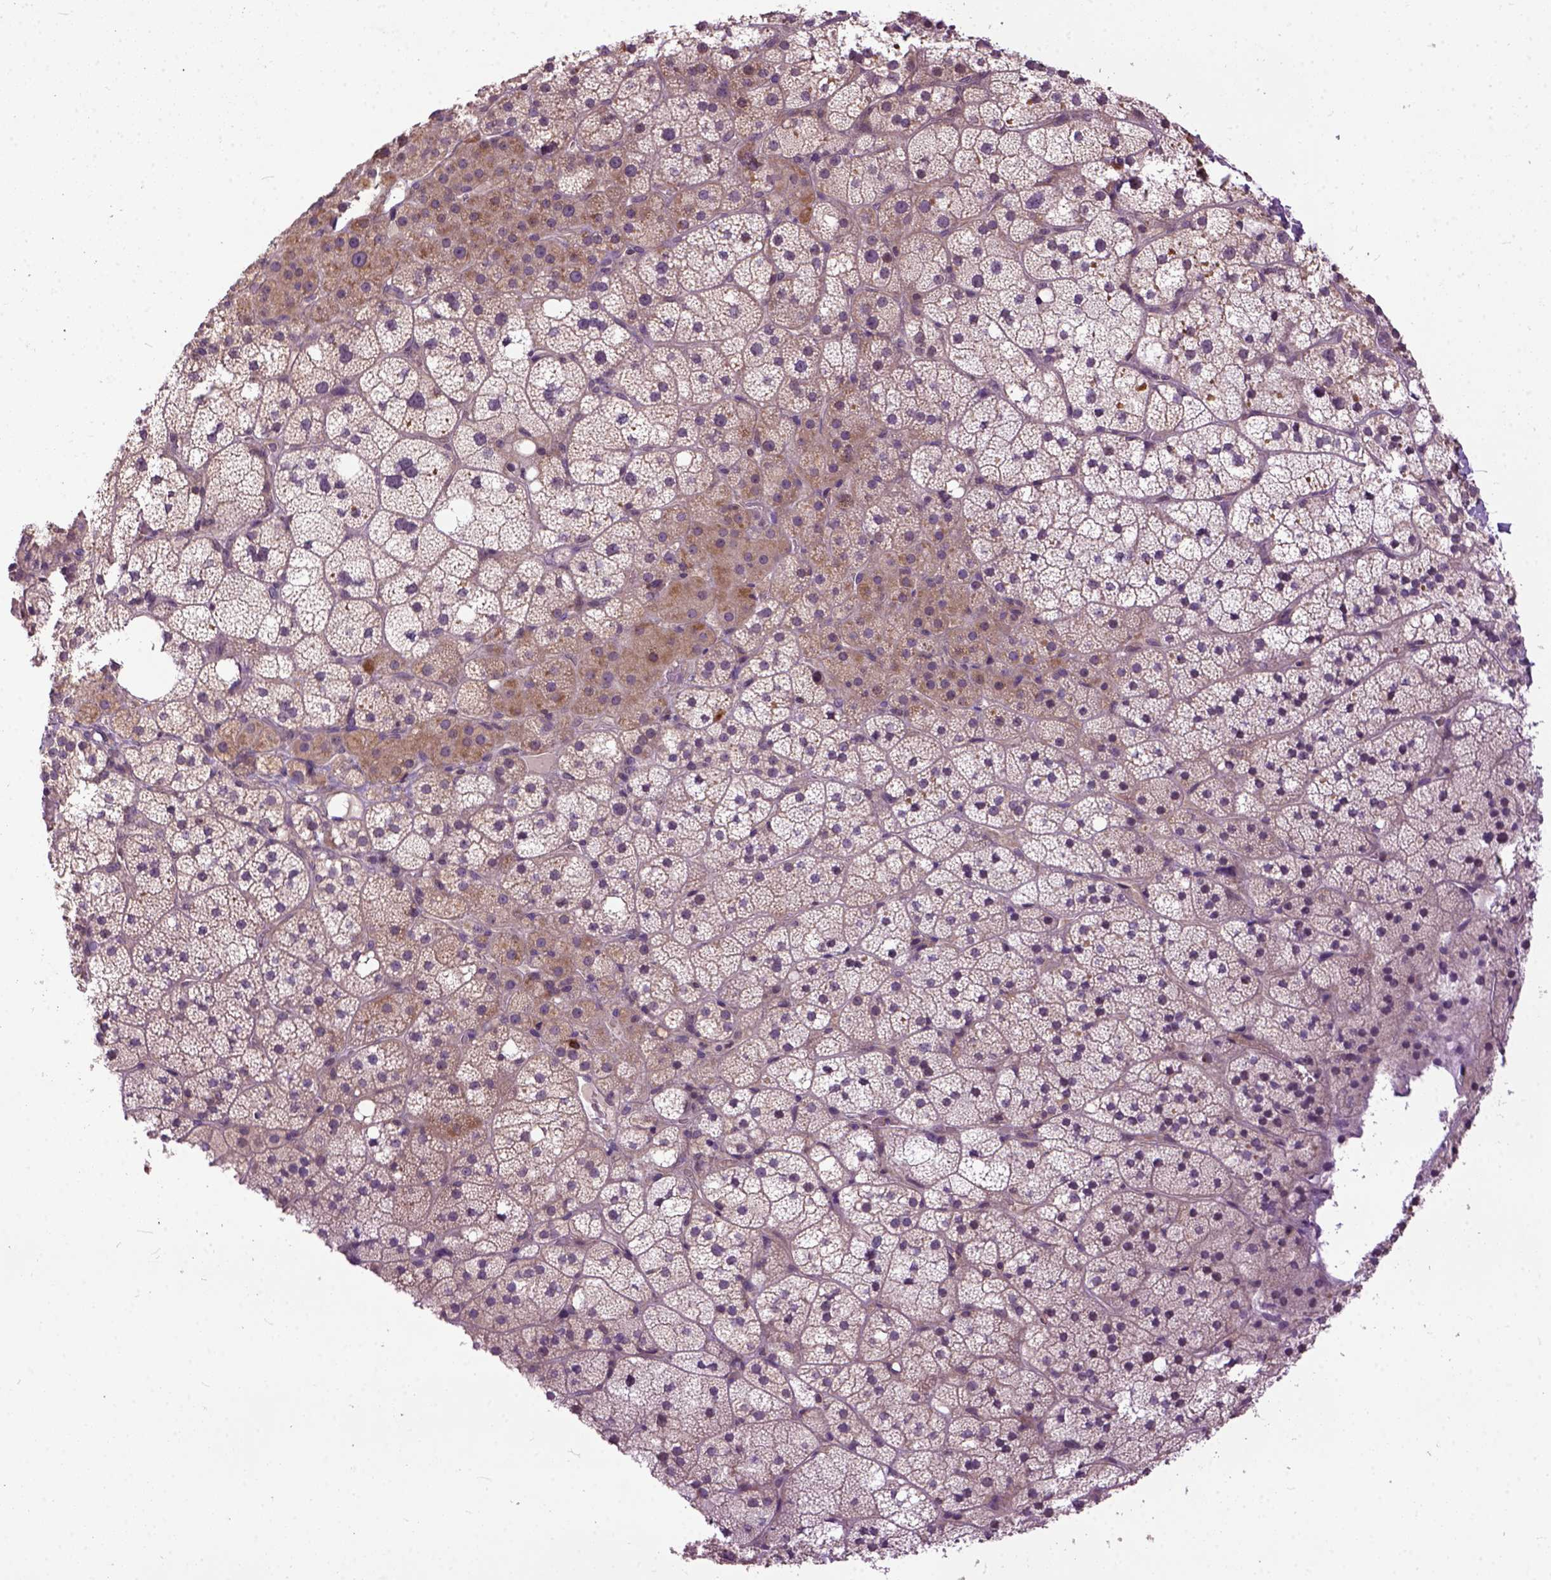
{"staining": {"intensity": "moderate", "quantity": ">75%", "location": "cytoplasmic/membranous"}, "tissue": "adrenal gland", "cell_type": "Glandular cells", "image_type": "normal", "snomed": [{"axis": "morphology", "description": "Normal tissue, NOS"}, {"axis": "topography", "description": "Adrenal gland"}], "caption": "A histopathology image of human adrenal gland stained for a protein reveals moderate cytoplasmic/membranous brown staining in glandular cells.", "gene": "CPNE1", "patient": {"sex": "male", "age": 53}}